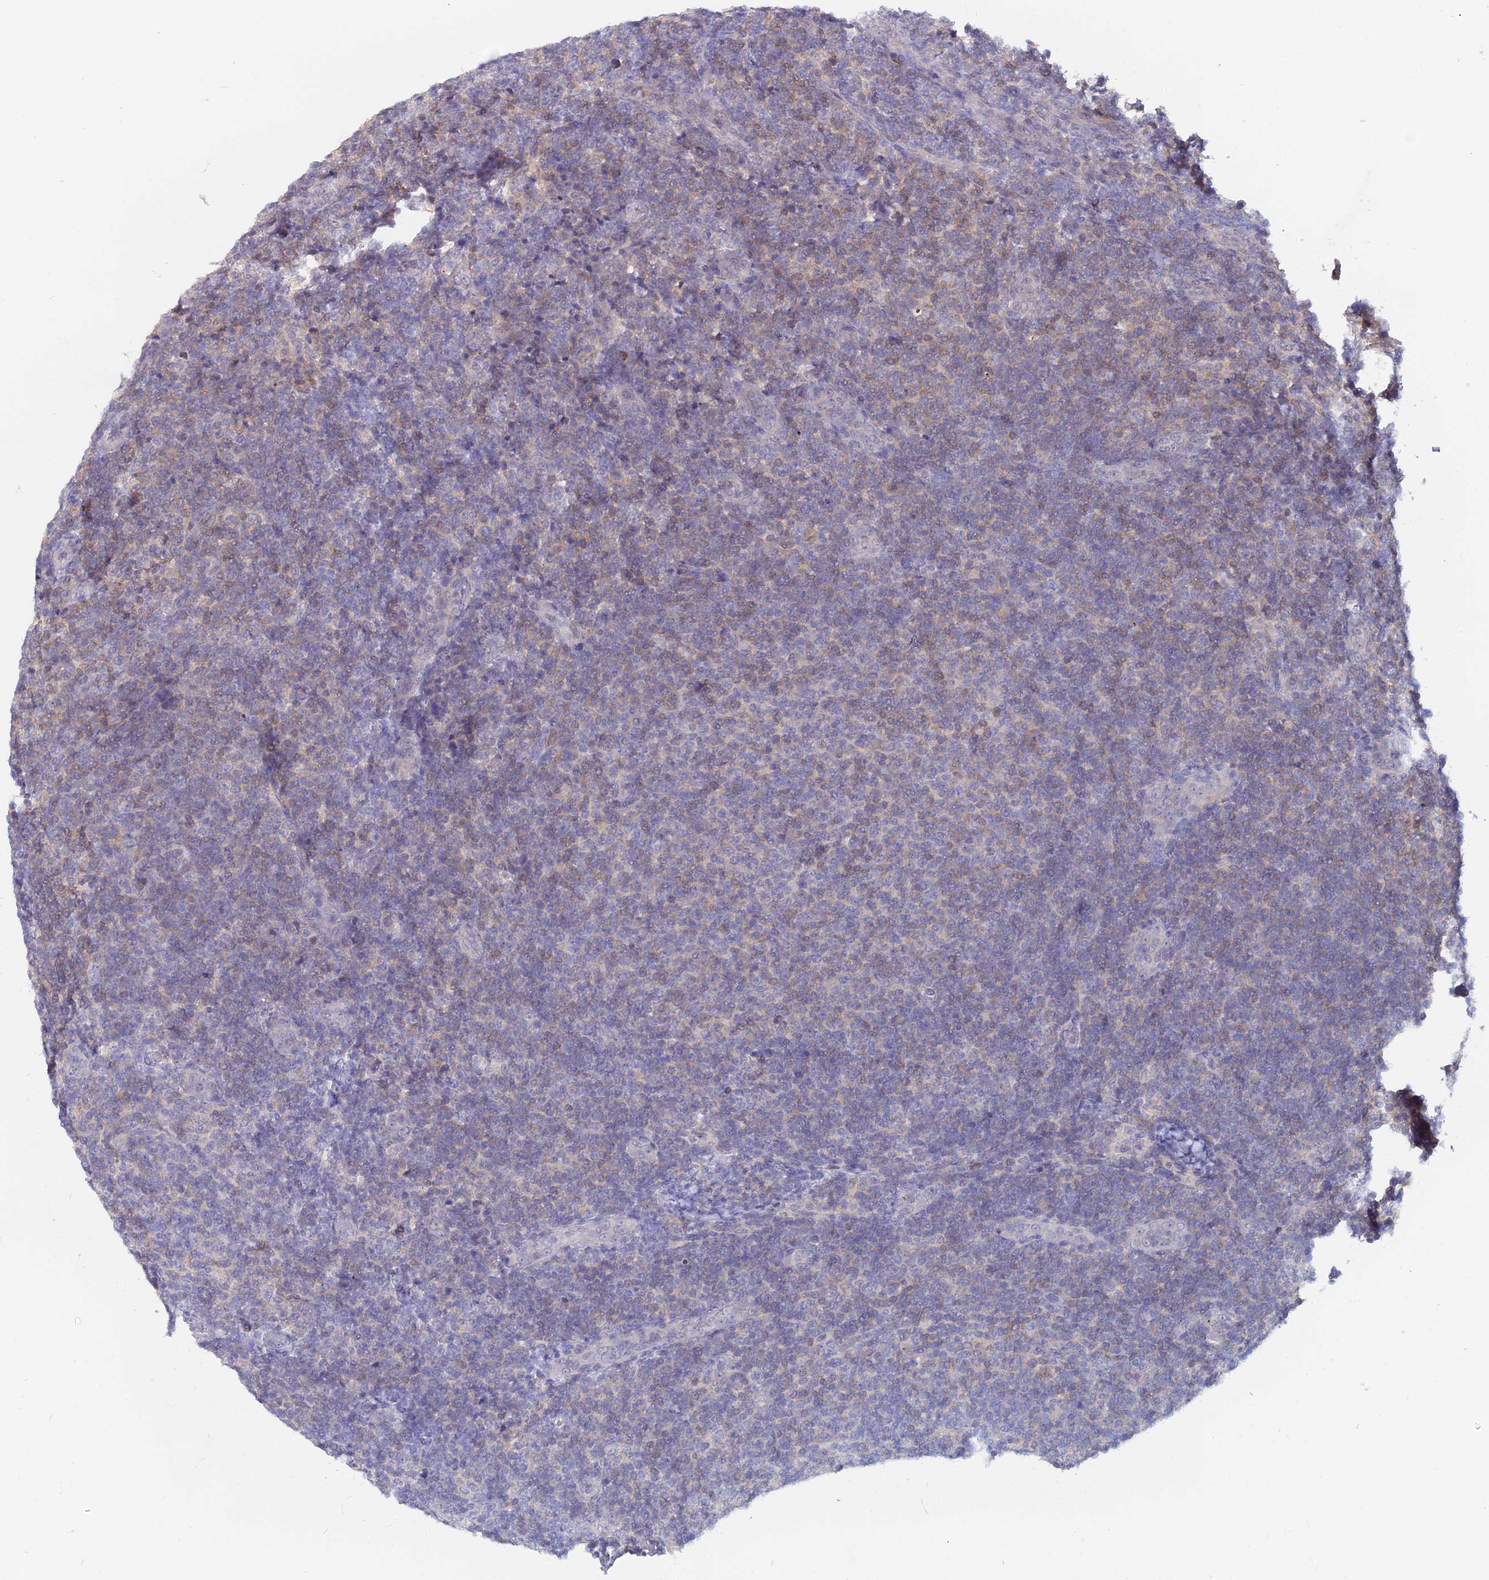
{"staining": {"intensity": "weak", "quantity": "<25%", "location": "cytoplasmic/membranous"}, "tissue": "lymphoma", "cell_type": "Tumor cells", "image_type": "cancer", "snomed": [{"axis": "morphology", "description": "Malignant lymphoma, non-Hodgkin's type, Low grade"}, {"axis": "topography", "description": "Lymph node"}], "caption": "Immunohistochemistry histopathology image of neoplastic tissue: human low-grade malignant lymphoma, non-Hodgkin's type stained with DAB (3,3'-diaminobenzidine) displays no significant protein staining in tumor cells.", "gene": "B3GALT4", "patient": {"sex": "male", "age": 66}}